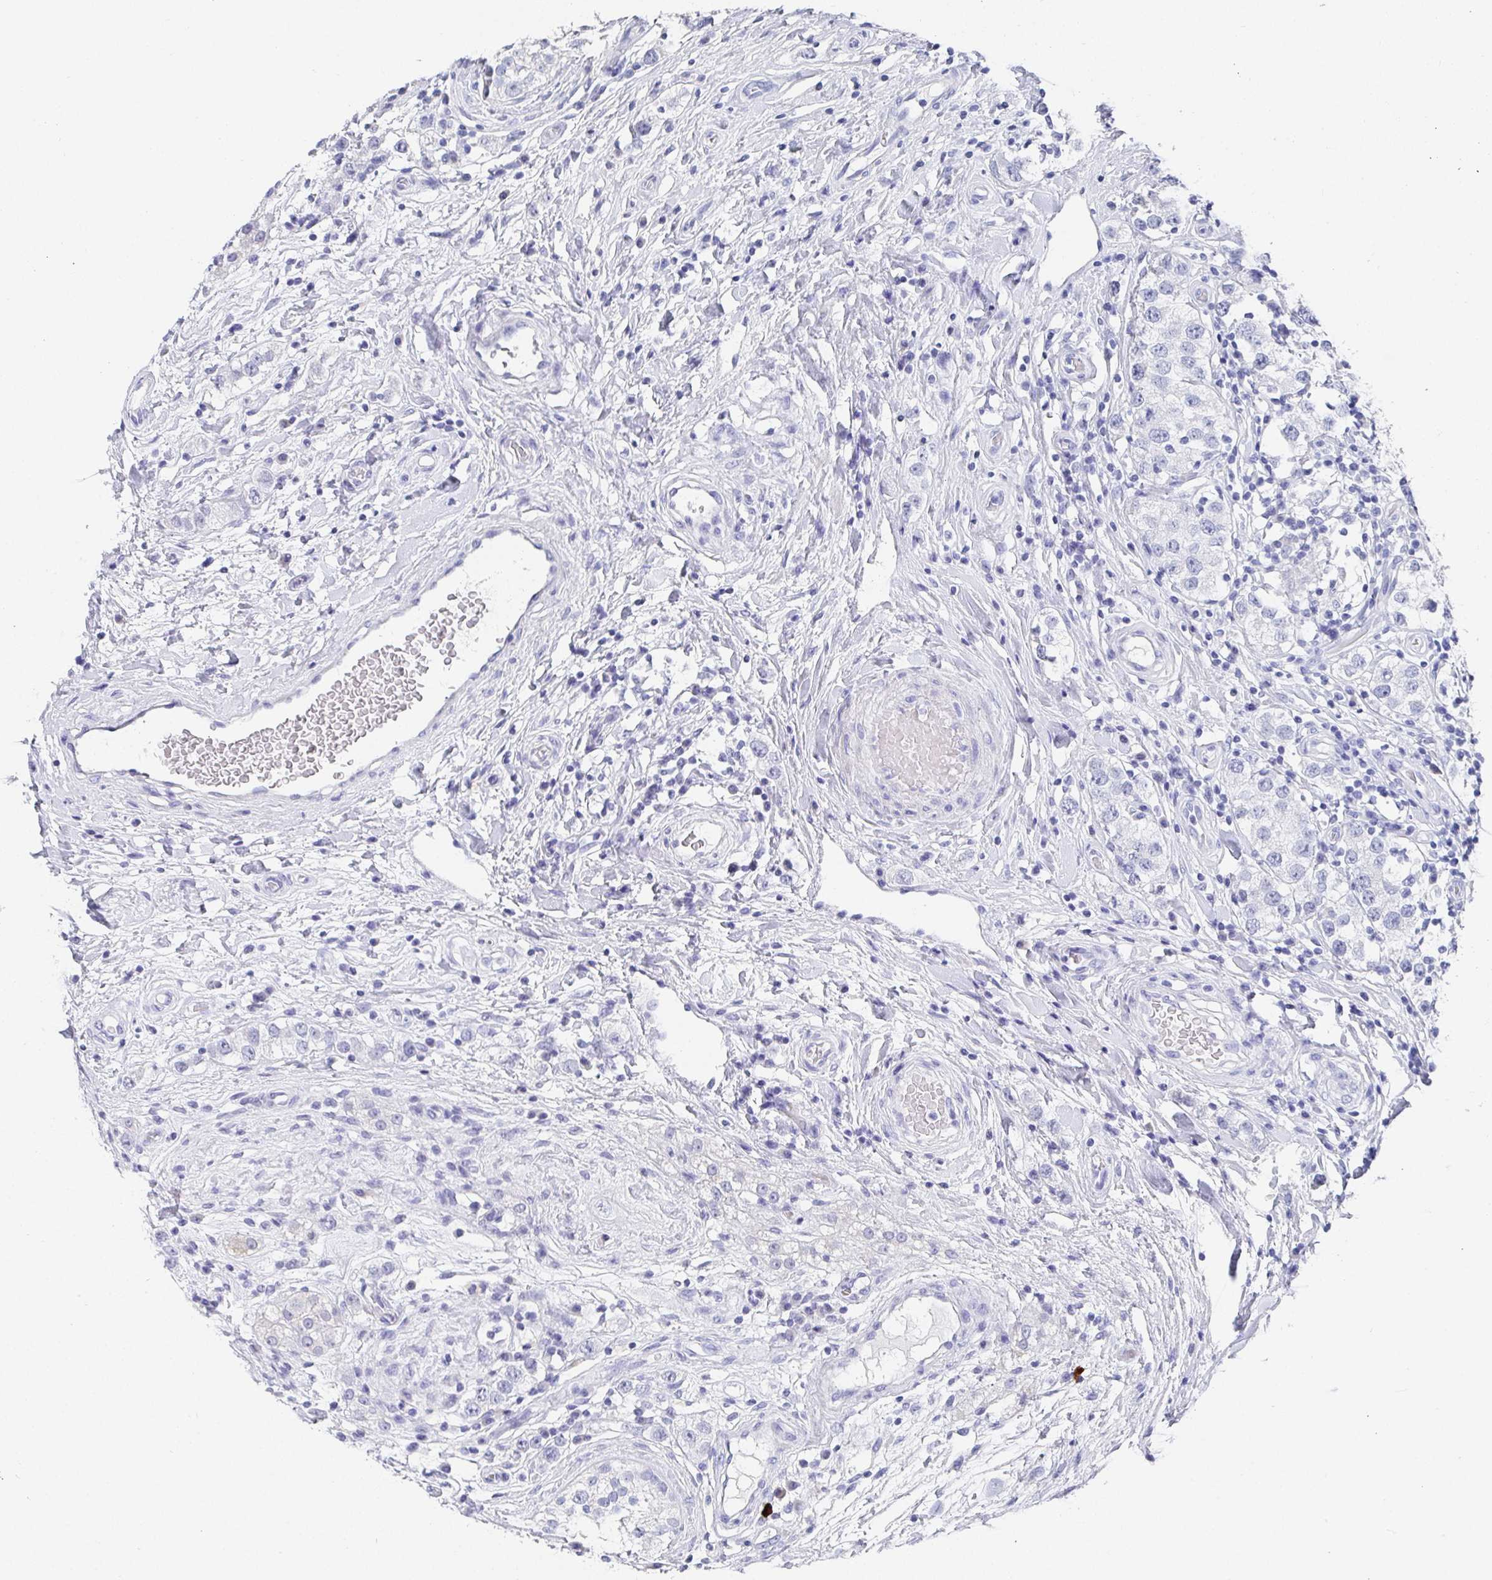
{"staining": {"intensity": "negative", "quantity": "none", "location": "none"}, "tissue": "testis cancer", "cell_type": "Tumor cells", "image_type": "cancer", "snomed": [{"axis": "morphology", "description": "Seminoma, NOS"}, {"axis": "topography", "description": "Testis"}], "caption": "Histopathology image shows no significant protein staining in tumor cells of seminoma (testis). (DAB immunohistochemistry (IHC), high magnification).", "gene": "GRIA1", "patient": {"sex": "male", "age": 34}}